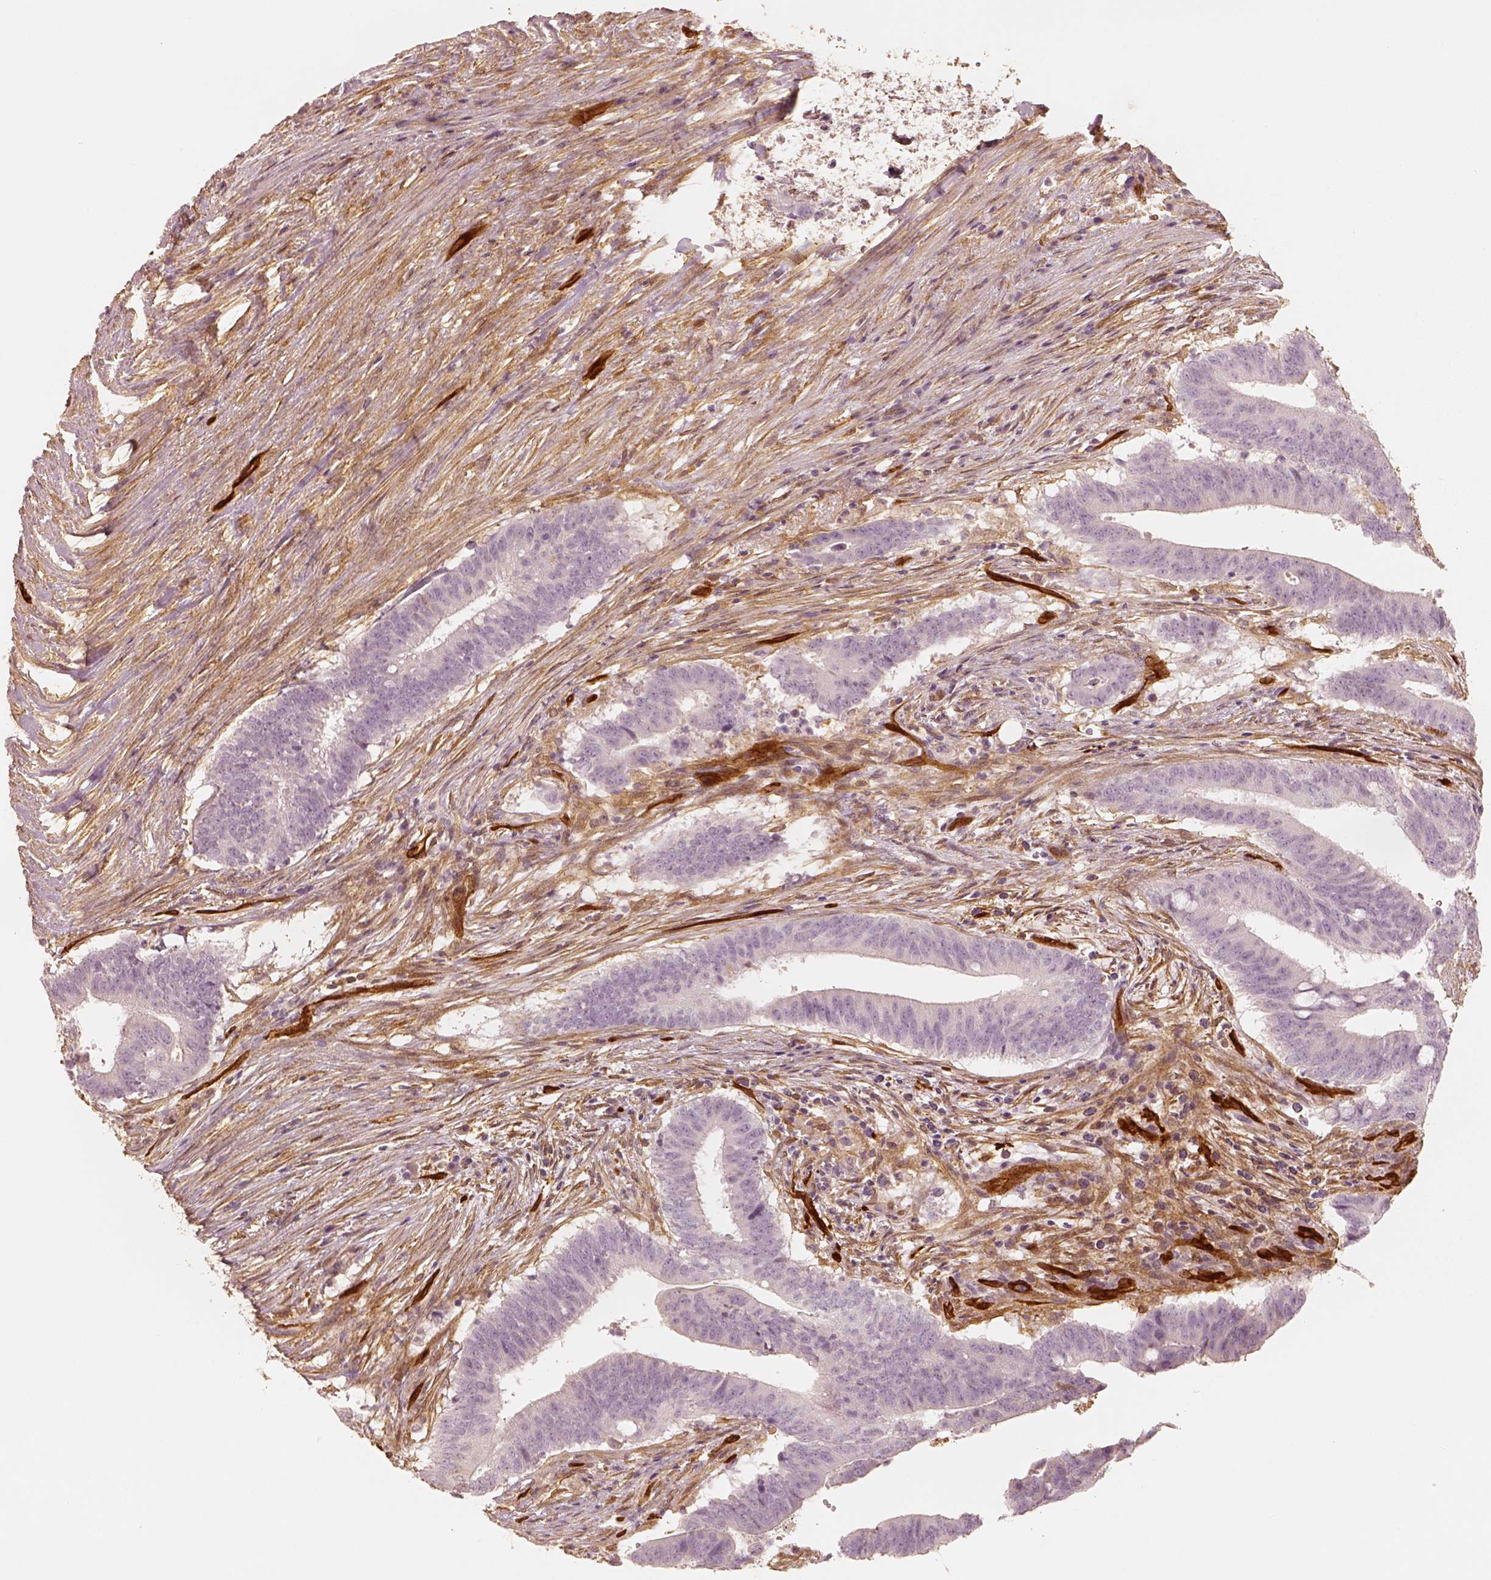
{"staining": {"intensity": "negative", "quantity": "none", "location": "none"}, "tissue": "colorectal cancer", "cell_type": "Tumor cells", "image_type": "cancer", "snomed": [{"axis": "morphology", "description": "Adenocarcinoma, NOS"}, {"axis": "topography", "description": "Colon"}], "caption": "An image of human colorectal adenocarcinoma is negative for staining in tumor cells.", "gene": "FSCN1", "patient": {"sex": "female", "age": 43}}